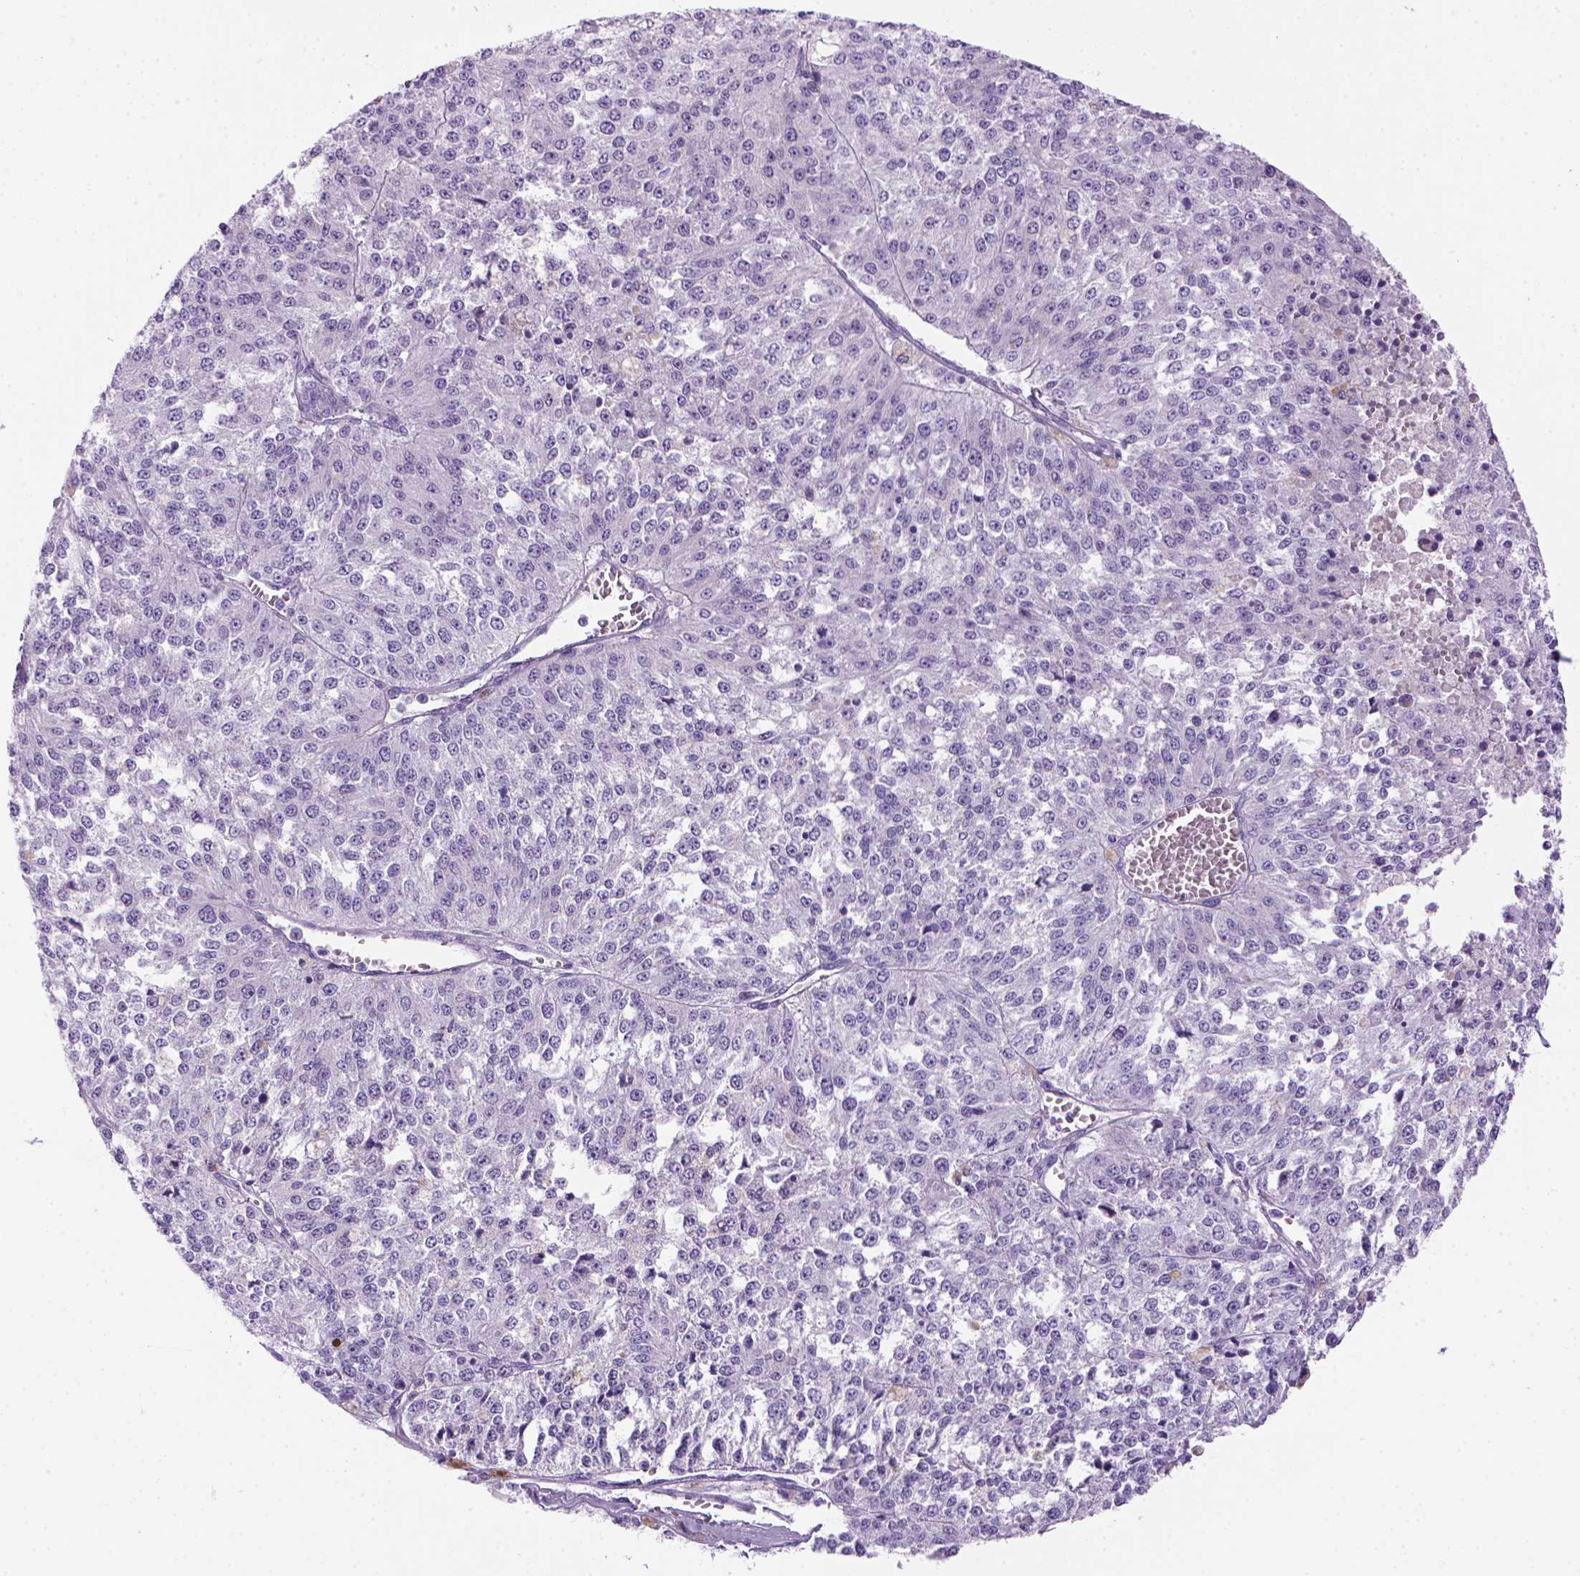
{"staining": {"intensity": "negative", "quantity": "none", "location": "none"}, "tissue": "melanoma", "cell_type": "Tumor cells", "image_type": "cancer", "snomed": [{"axis": "morphology", "description": "Malignant melanoma, Metastatic site"}, {"axis": "topography", "description": "Lymph node"}], "caption": "There is no significant staining in tumor cells of malignant melanoma (metastatic site).", "gene": "ARHGEF33", "patient": {"sex": "female", "age": 64}}